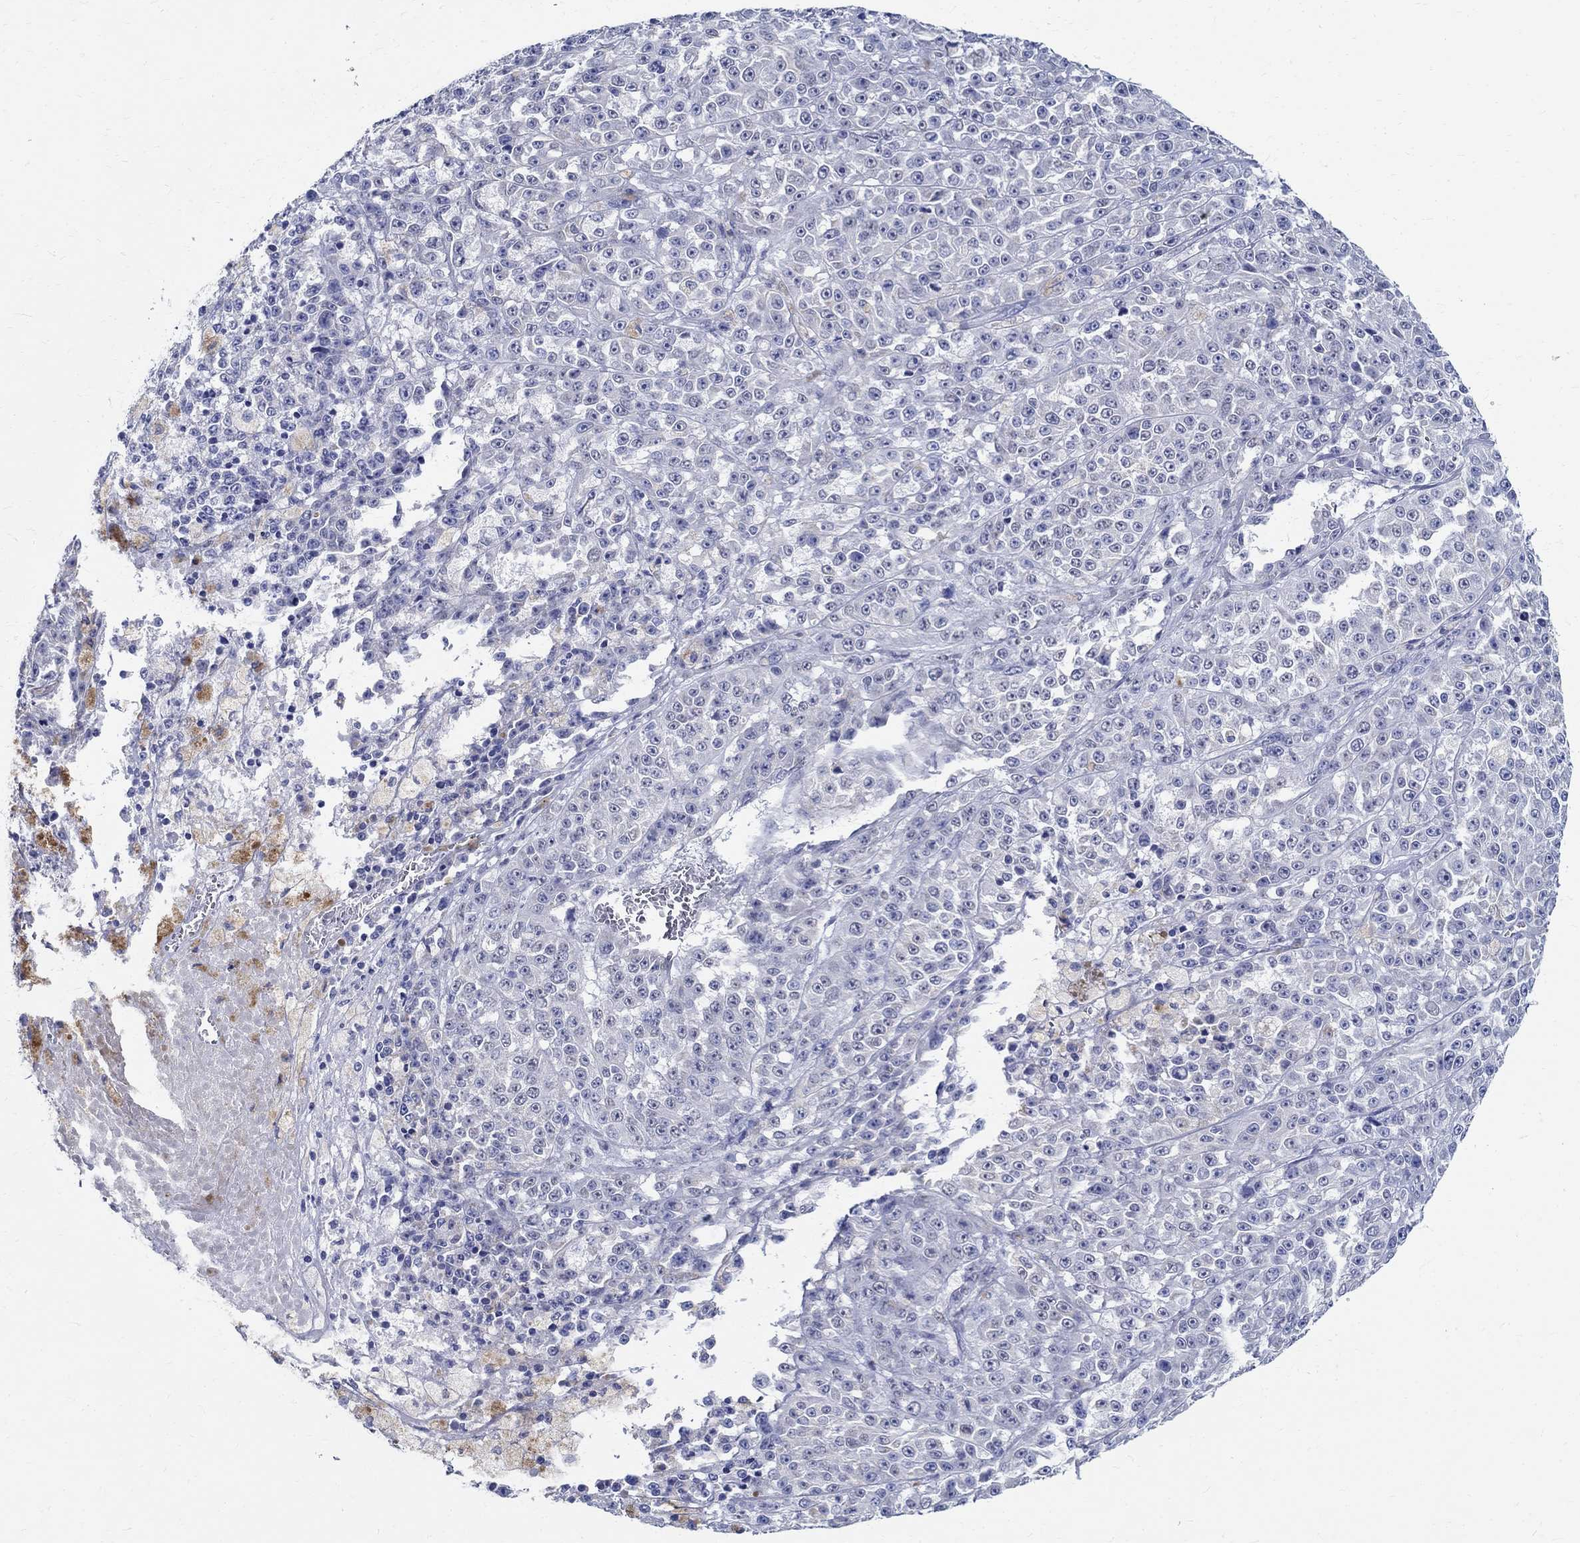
{"staining": {"intensity": "negative", "quantity": "none", "location": "none"}, "tissue": "melanoma", "cell_type": "Tumor cells", "image_type": "cancer", "snomed": [{"axis": "morphology", "description": "Malignant melanoma, NOS"}, {"axis": "topography", "description": "Skin"}], "caption": "This micrograph is of malignant melanoma stained with immunohistochemistry to label a protein in brown with the nuclei are counter-stained blue. There is no staining in tumor cells.", "gene": "TSPAN16", "patient": {"sex": "female", "age": 58}}